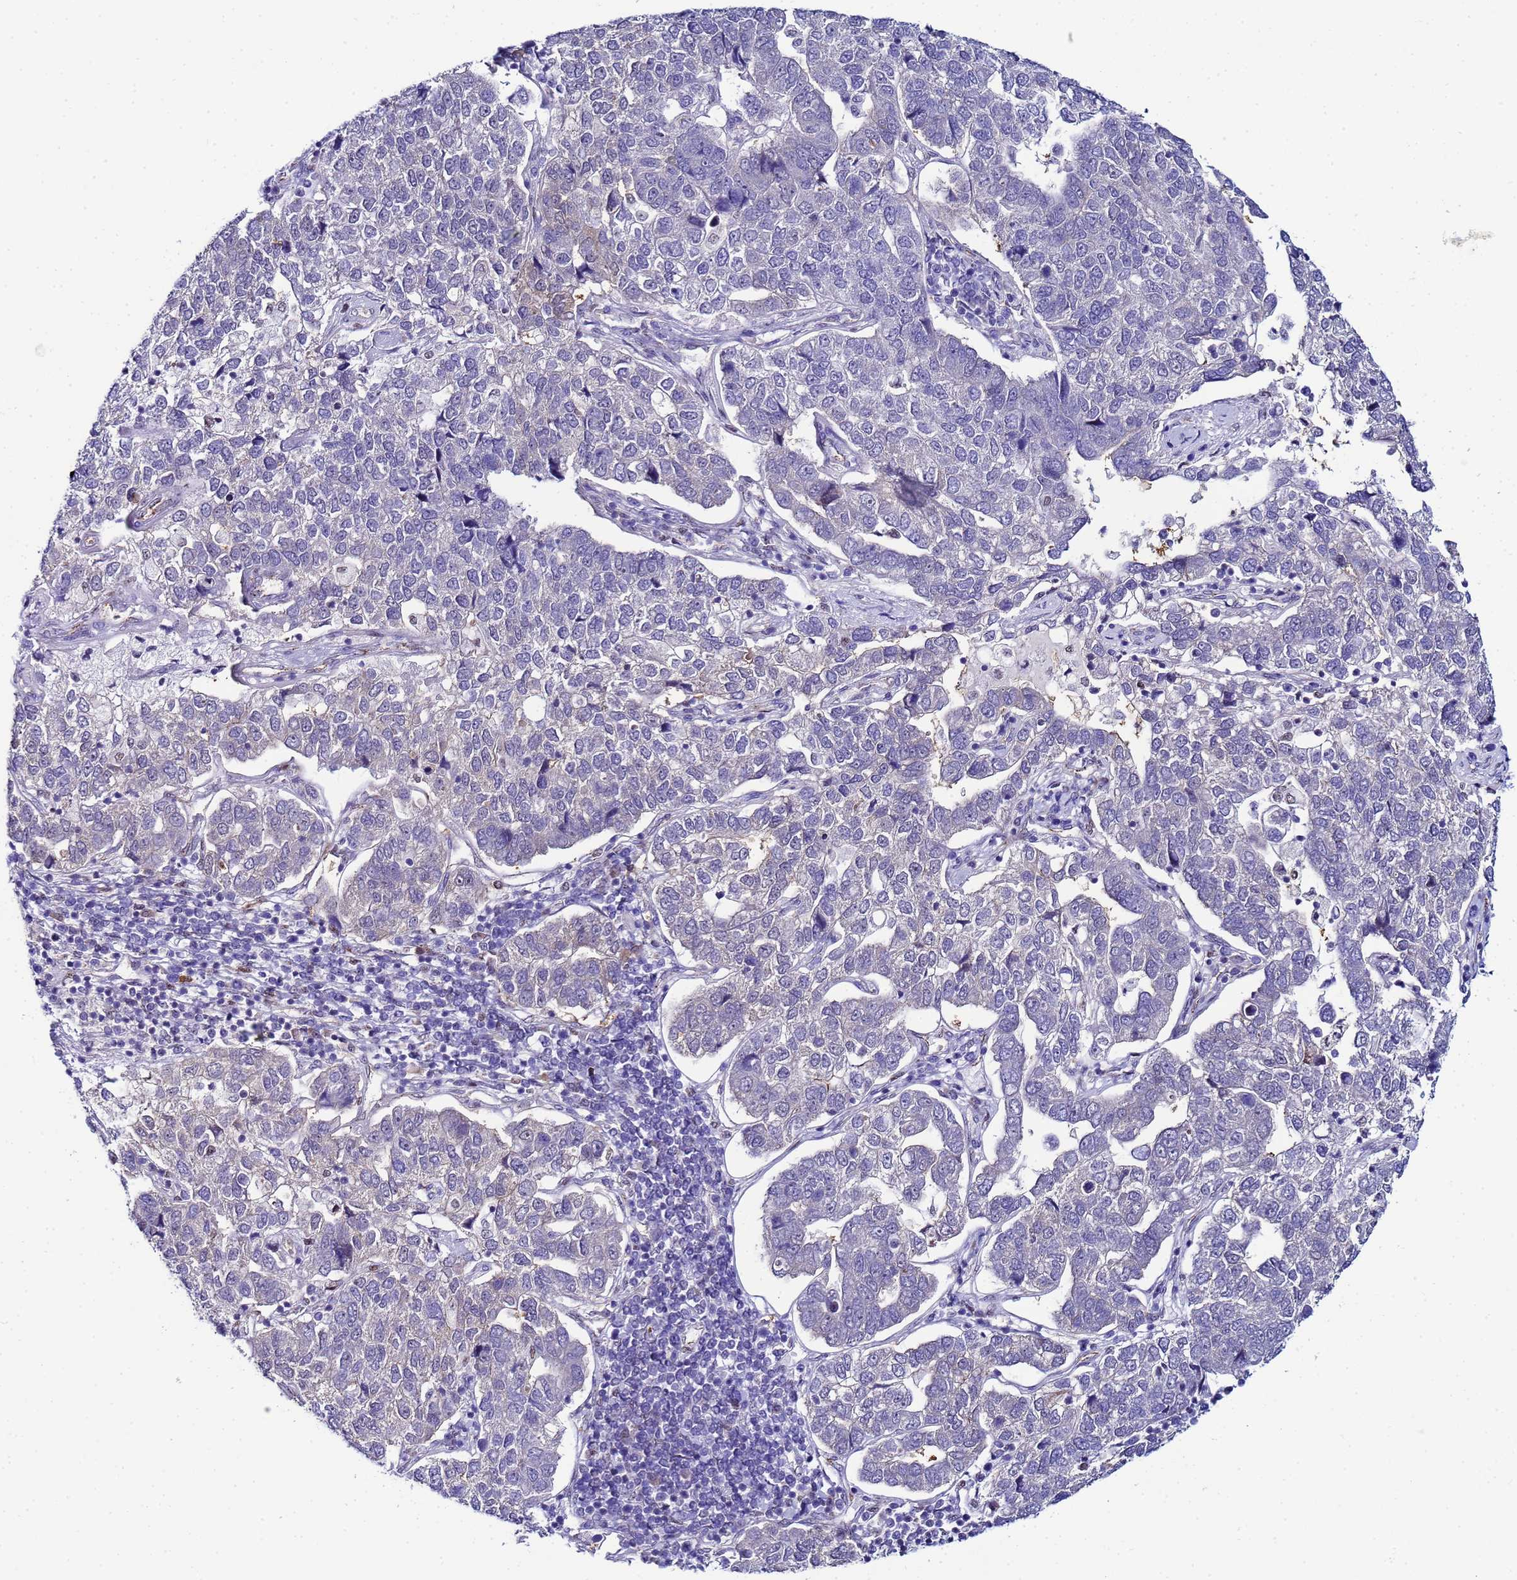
{"staining": {"intensity": "negative", "quantity": "none", "location": "none"}, "tissue": "pancreatic cancer", "cell_type": "Tumor cells", "image_type": "cancer", "snomed": [{"axis": "morphology", "description": "Adenocarcinoma, NOS"}, {"axis": "topography", "description": "Pancreas"}], "caption": "Immunohistochemistry (IHC) photomicrograph of pancreatic cancer stained for a protein (brown), which reveals no positivity in tumor cells.", "gene": "SLC25A37", "patient": {"sex": "female", "age": 61}}